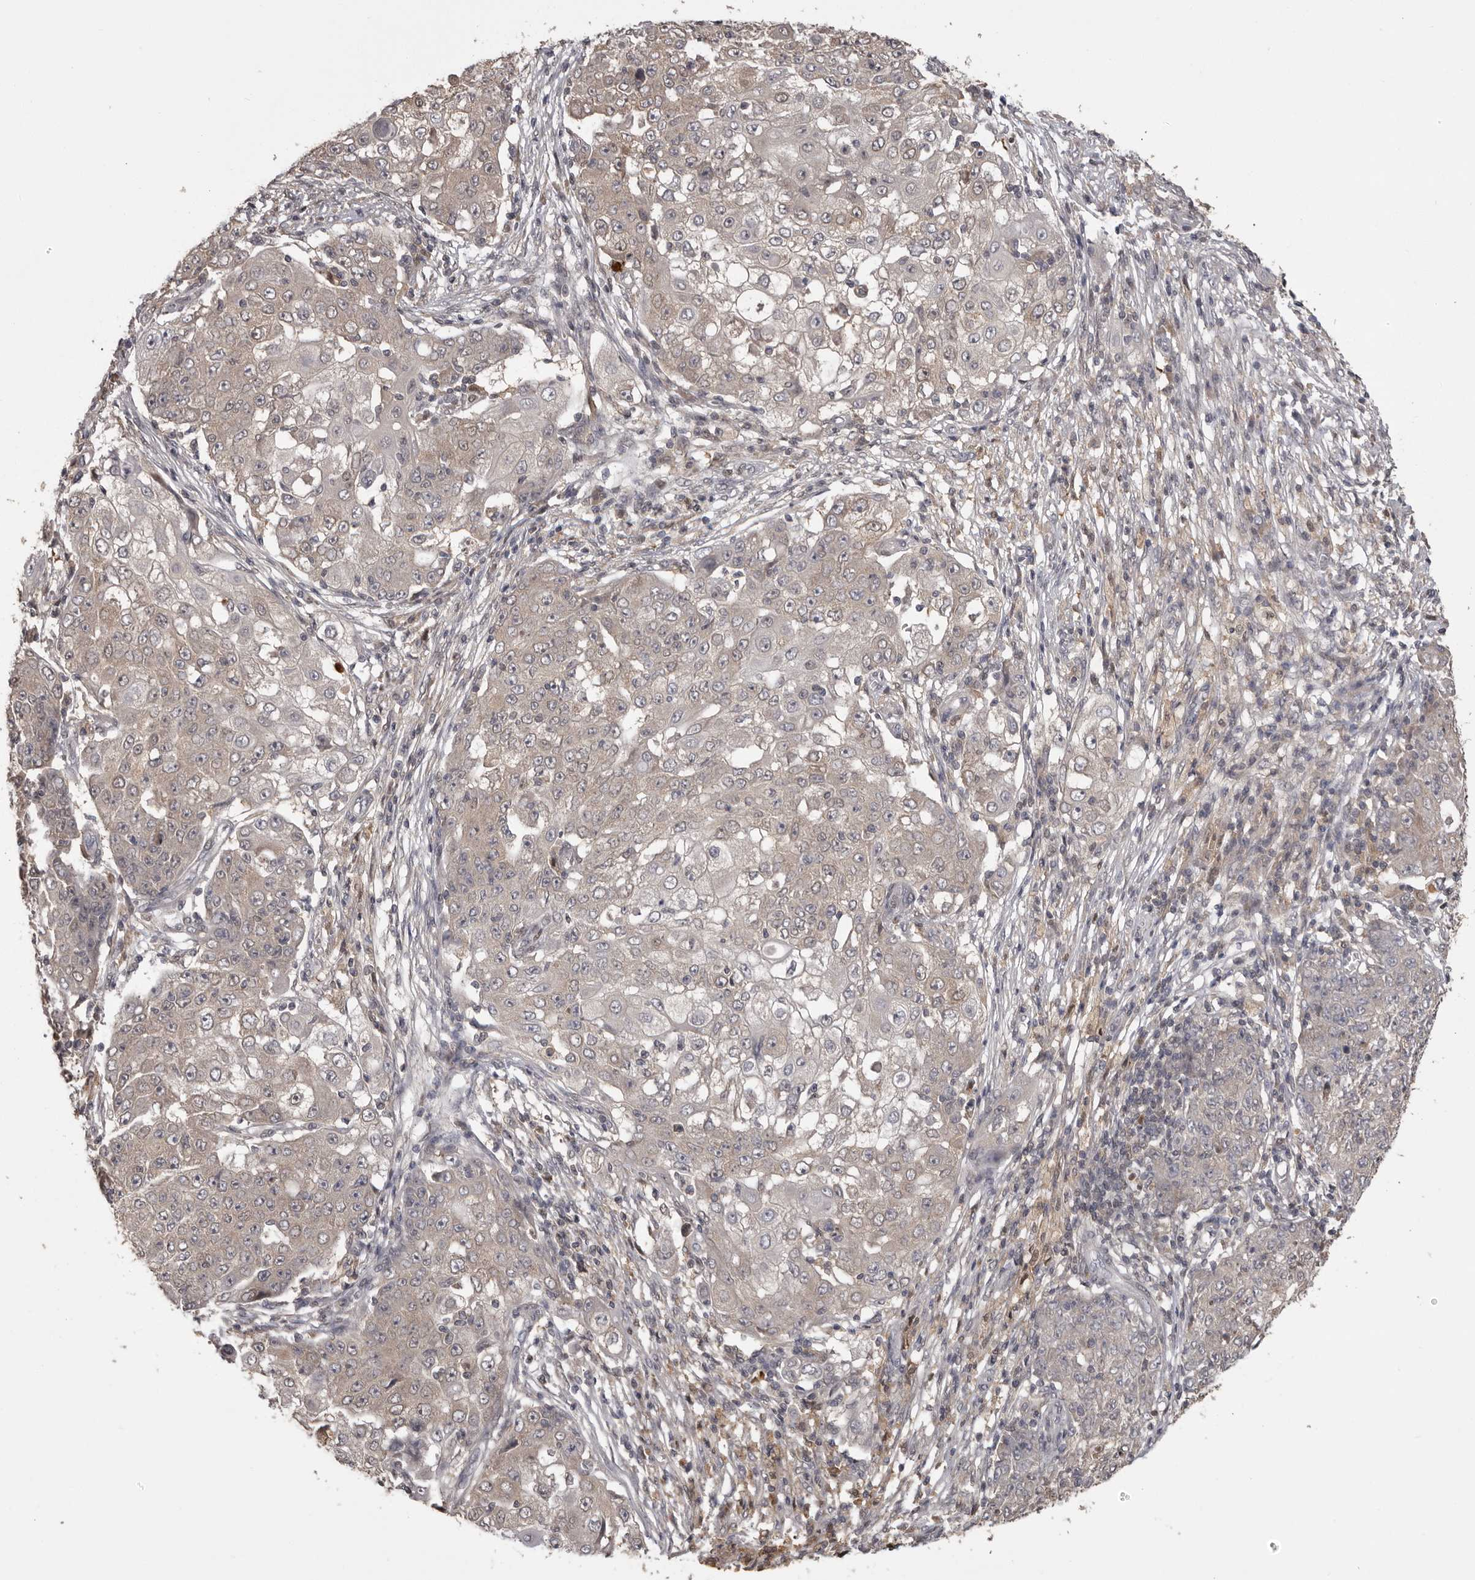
{"staining": {"intensity": "weak", "quantity": "25%-75%", "location": "cytoplasmic/membranous"}, "tissue": "ovarian cancer", "cell_type": "Tumor cells", "image_type": "cancer", "snomed": [{"axis": "morphology", "description": "Carcinoma, endometroid"}, {"axis": "topography", "description": "Ovary"}], "caption": "Immunohistochemistry staining of ovarian endometroid carcinoma, which shows low levels of weak cytoplasmic/membranous staining in about 25%-75% of tumor cells indicating weak cytoplasmic/membranous protein staining. The staining was performed using DAB (3,3'-diaminobenzidine) (brown) for protein detection and nuclei were counterstained in hematoxylin (blue).", "gene": "MDH1", "patient": {"sex": "female", "age": 42}}